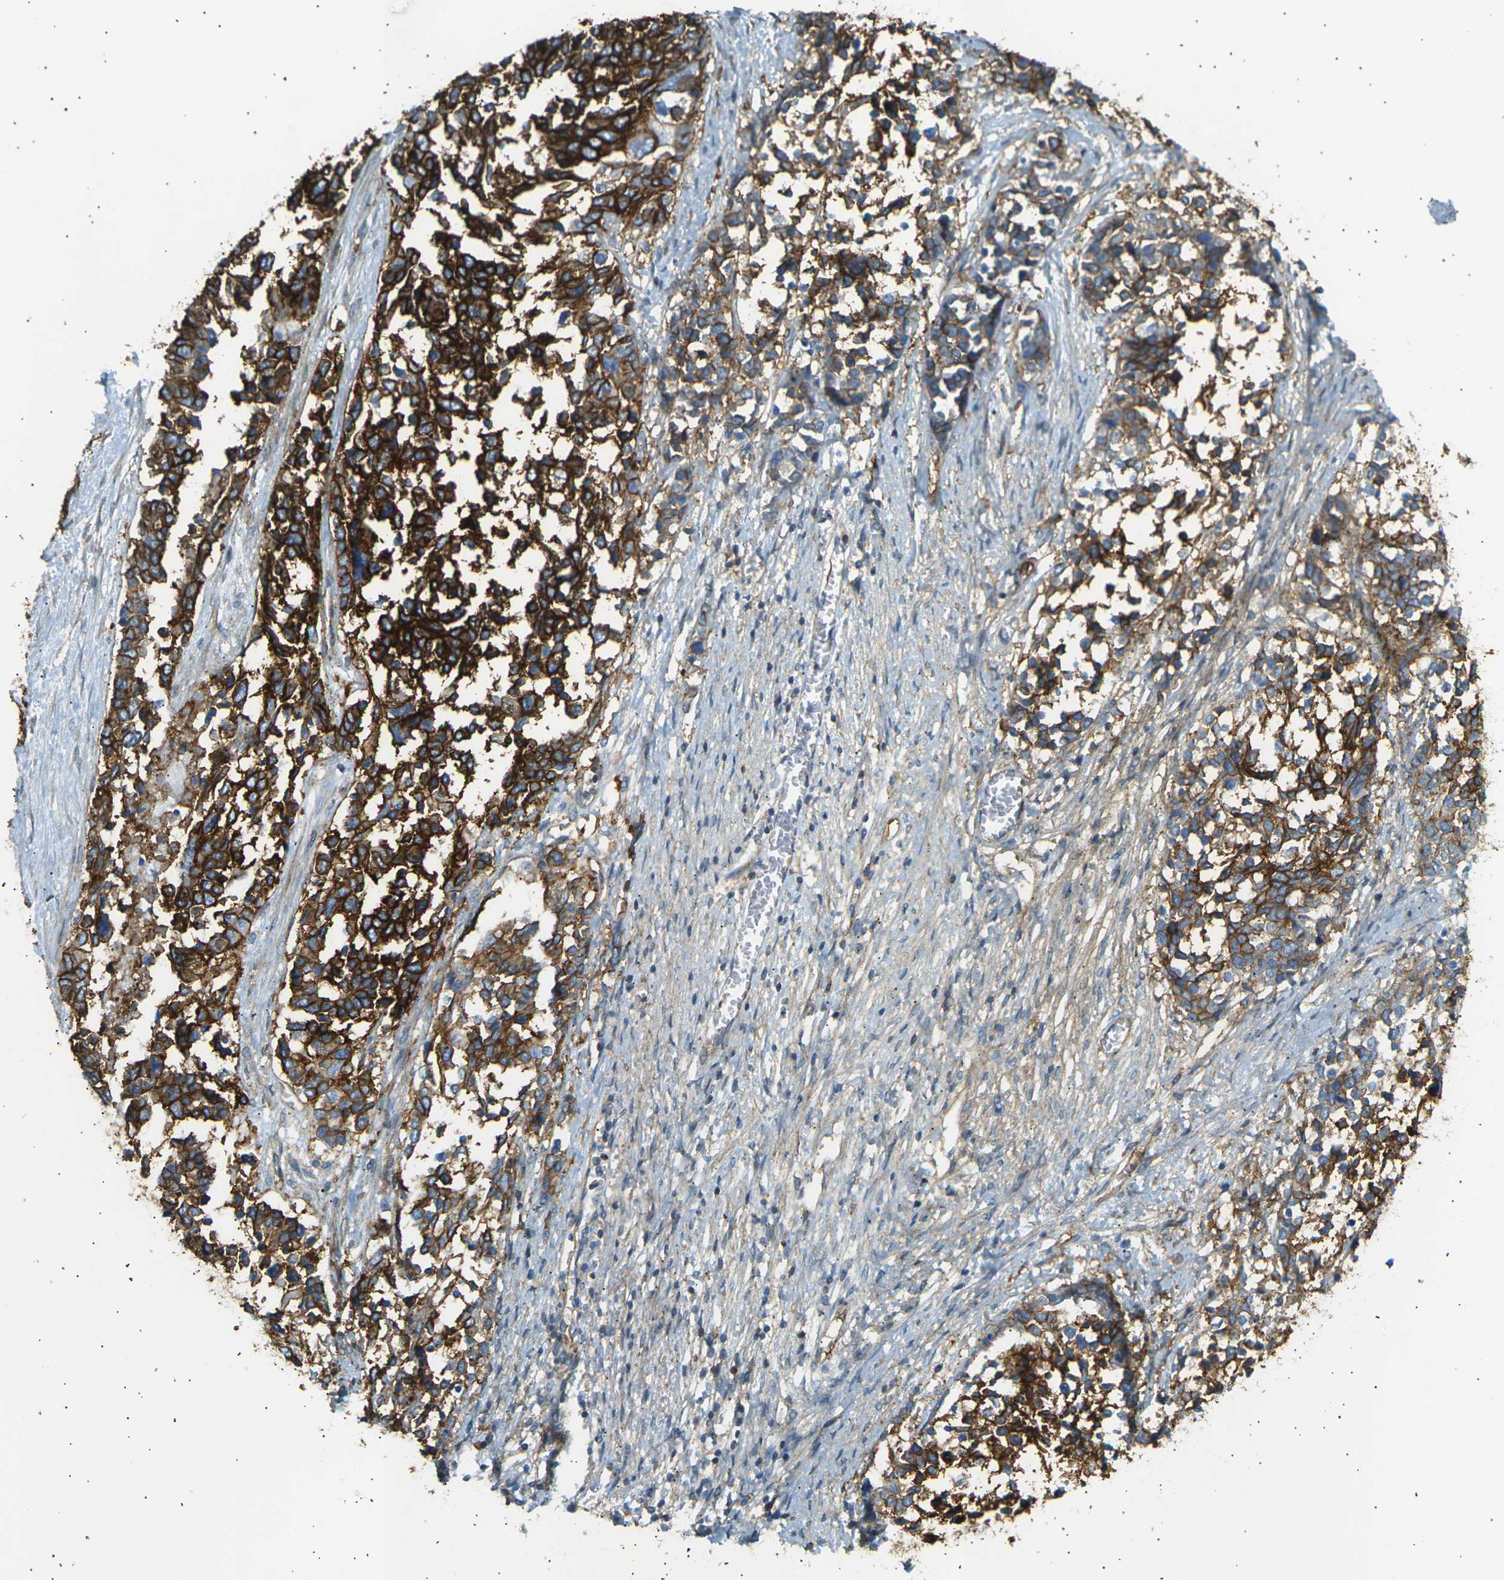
{"staining": {"intensity": "strong", "quantity": ">75%", "location": "cytoplasmic/membranous"}, "tissue": "ovarian cancer", "cell_type": "Tumor cells", "image_type": "cancer", "snomed": [{"axis": "morphology", "description": "Cystadenocarcinoma, serous, NOS"}, {"axis": "topography", "description": "Ovary"}], "caption": "Protein expression analysis of human ovarian serous cystadenocarcinoma reveals strong cytoplasmic/membranous positivity in approximately >75% of tumor cells.", "gene": "ATP2B4", "patient": {"sex": "female", "age": 44}}